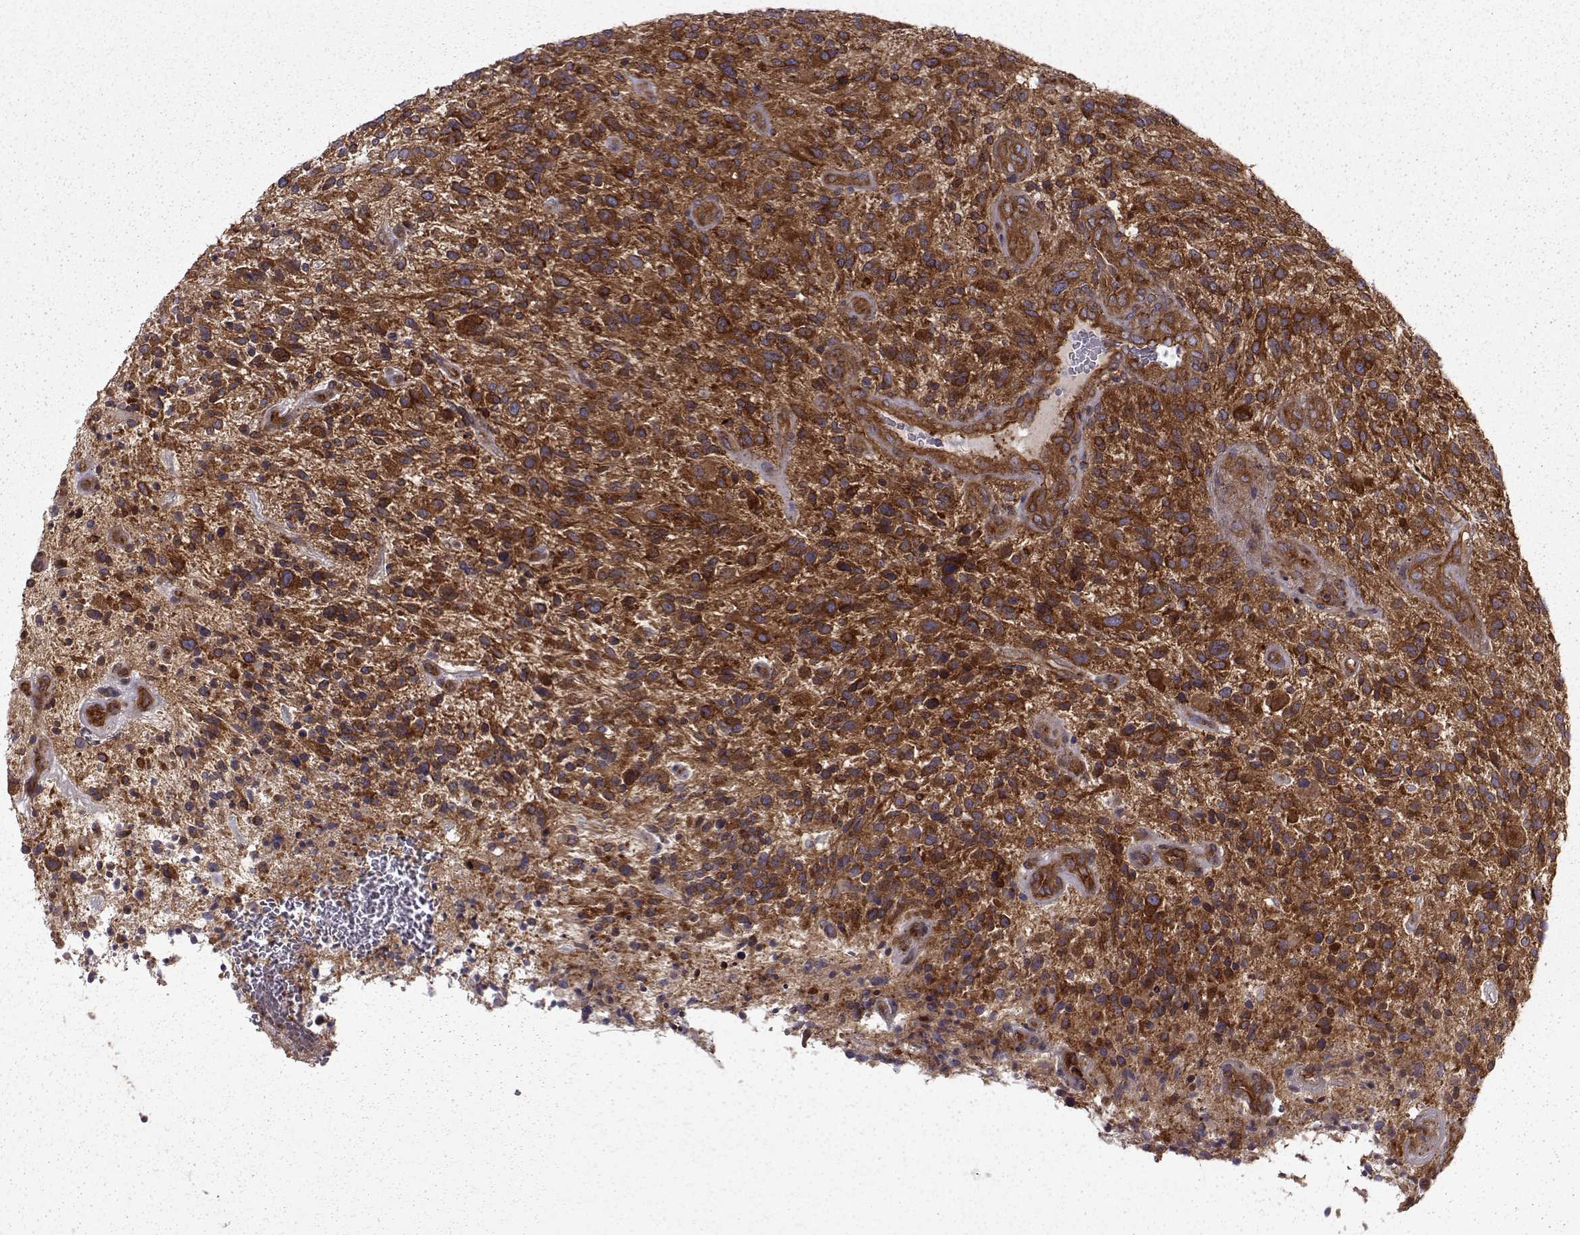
{"staining": {"intensity": "moderate", "quantity": "25%-75%", "location": "cytoplasmic/membranous"}, "tissue": "glioma", "cell_type": "Tumor cells", "image_type": "cancer", "snomed": [{"axis": "morphology", "description": "Glioma, malignant, High grade"}, {"axis": "topography", "description": "Brain"}], "caption": "The histopathology image reveals a brown stain indicating the presence of a protein in the cytoplasmic/membranous of tumor cells in malignant glioma (high-grade).", "gene": "RABGAP1", "patient": {"sex": "male", "age": 47}}